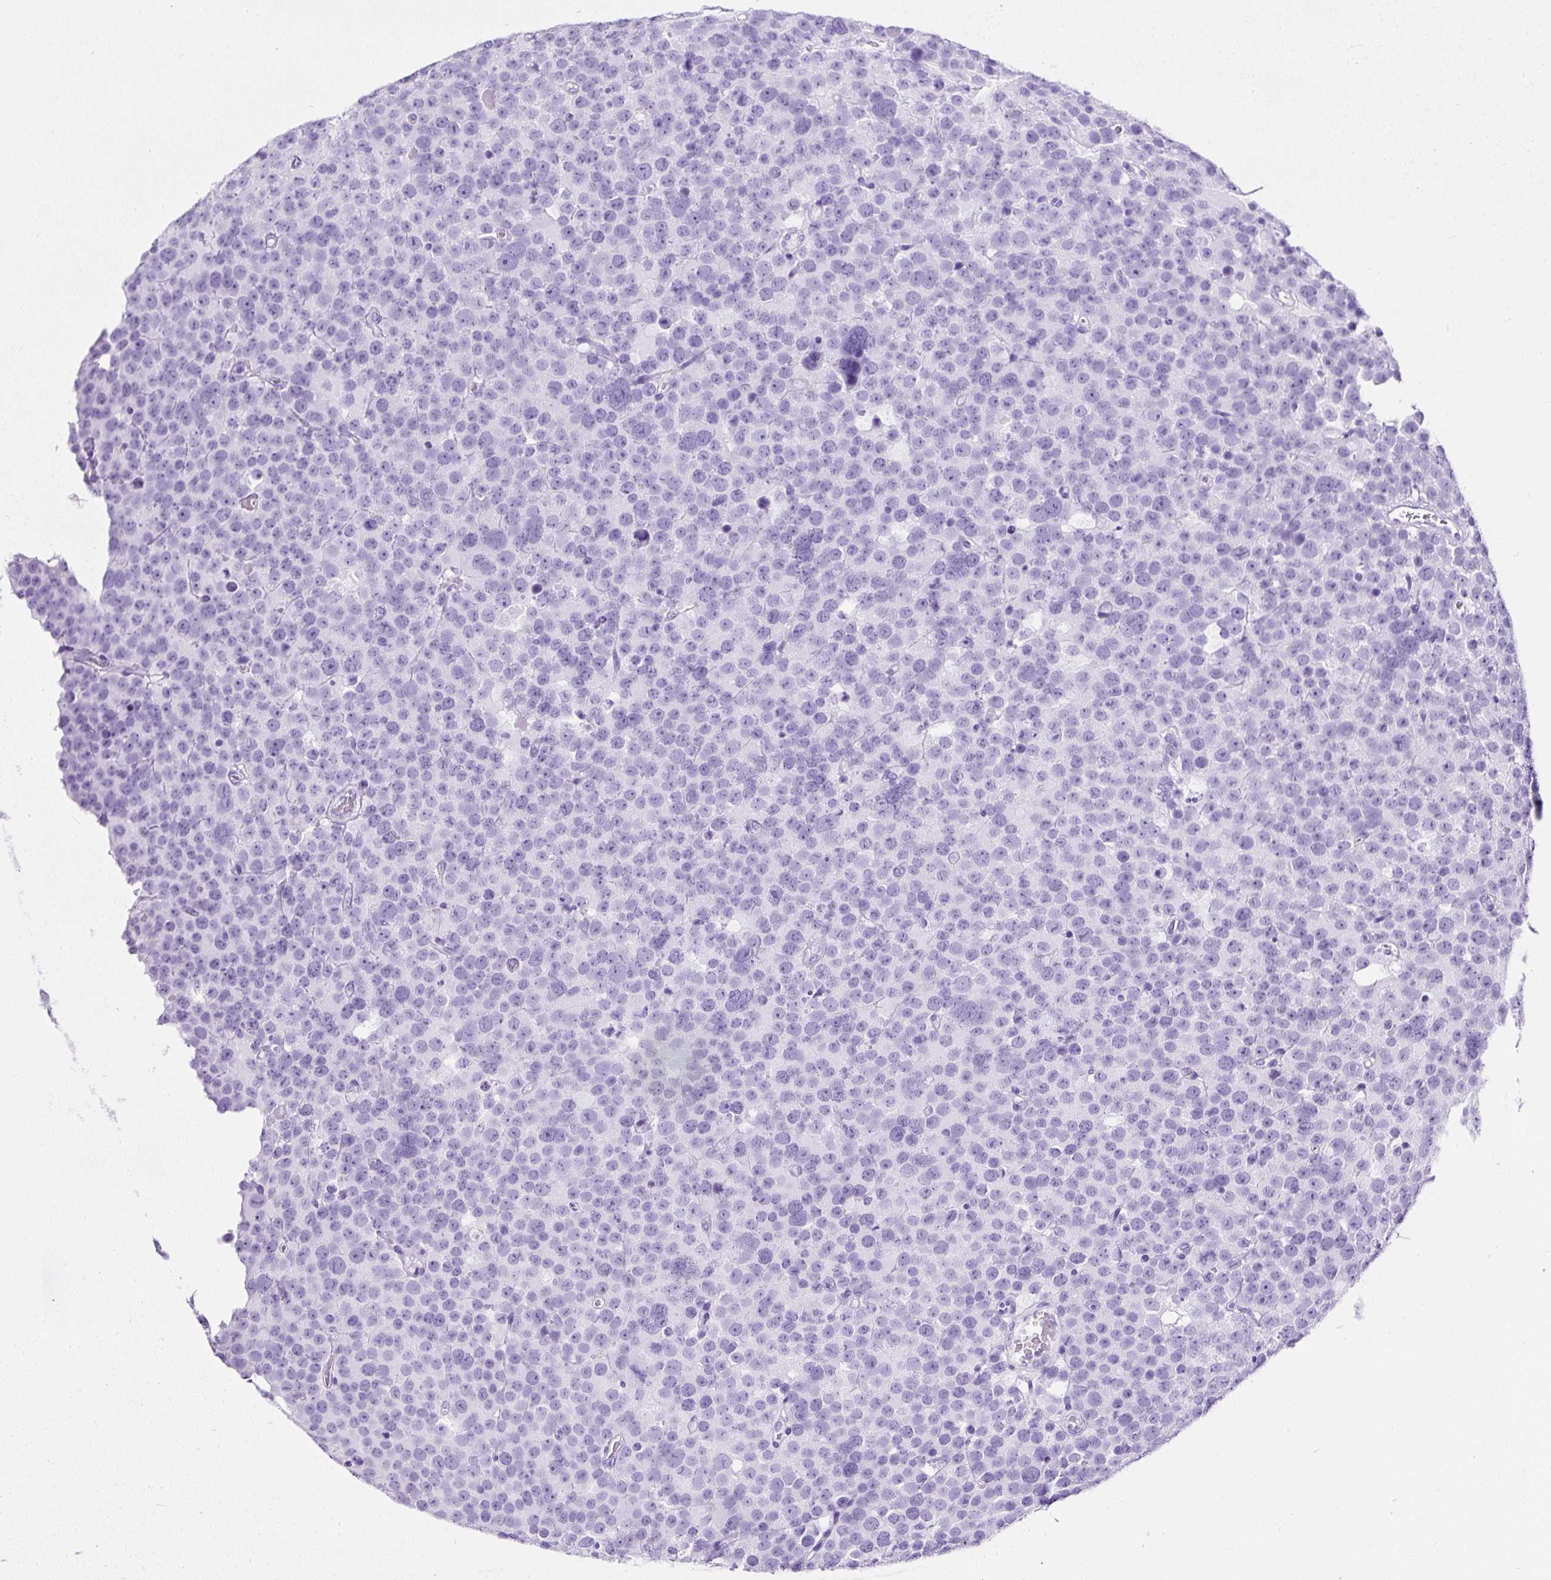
{"staining": {"intensity": "negative", "quantity": "none", "location": "none"}, "tissue": "testis cancer", "cell_type": "Tumor cells", "image_type": "cancer", "snomed": [{"axis": "morphology", "description": "Seminoma, NOS"}, {"axis": "topography", "description": "Testis"}], "caption": "IHC micrograph of neoplastic tissue: human seminoma (testis) stained with DAB exhibits no significant protein staining in tumor cells.", "gene": "NTS", "patient": {"sex": "male", "age": 71}}